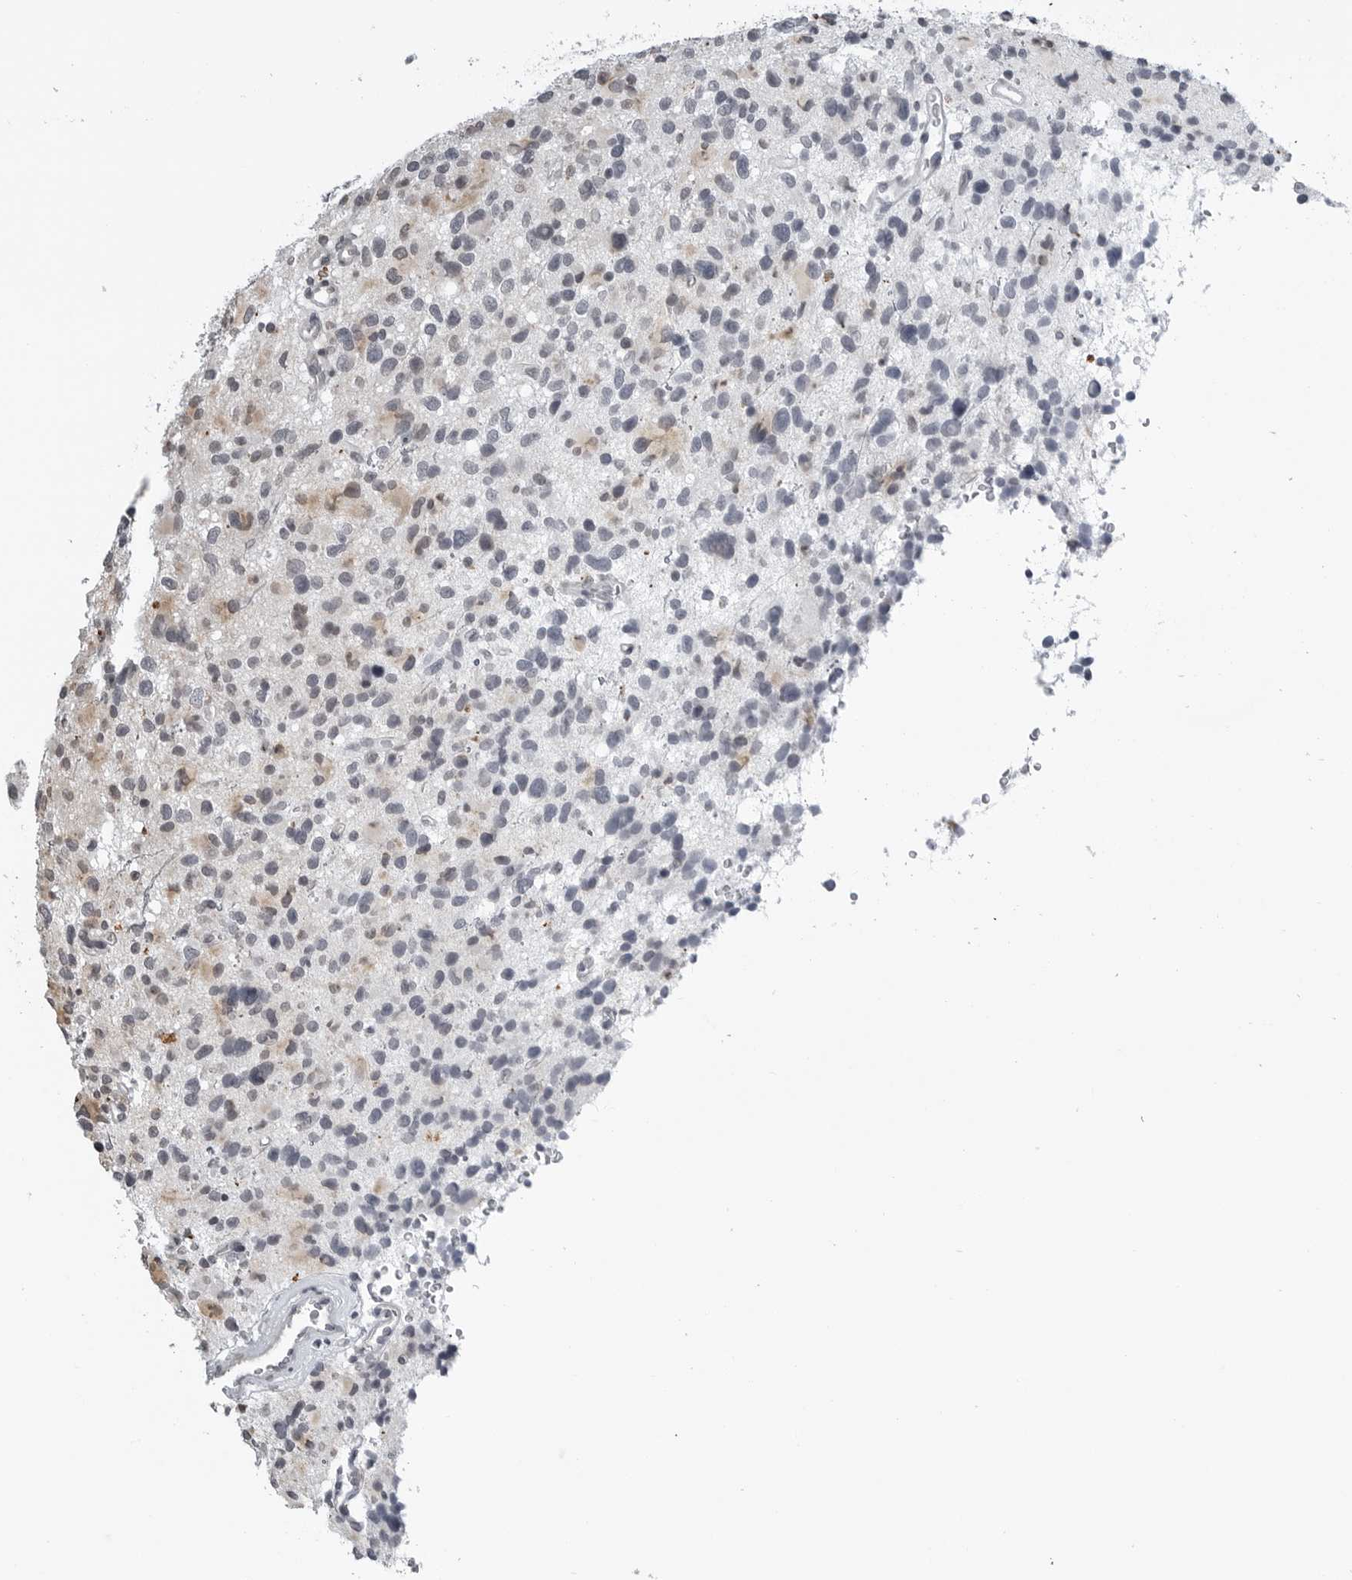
{"staining": {"intensity": "negative", "quantity": "none", "location": "none"}, "tissue": "glioma", "cell_type": "Tumor cells", "image_type": "cancer", "snomed": [{"axis": "morphology", "description": "Glioma, malignant, High grade"}, {"axis": "topography", "description": "Brain"}], "caption": "High magnification brightfield microscopy of glioma stained with DAB (brown) and counterstained with hematoxylin (blue): tumor cells show no significant staining.", "gene": "CXCR5", "patient": {"sex": "male", "age": 48}}